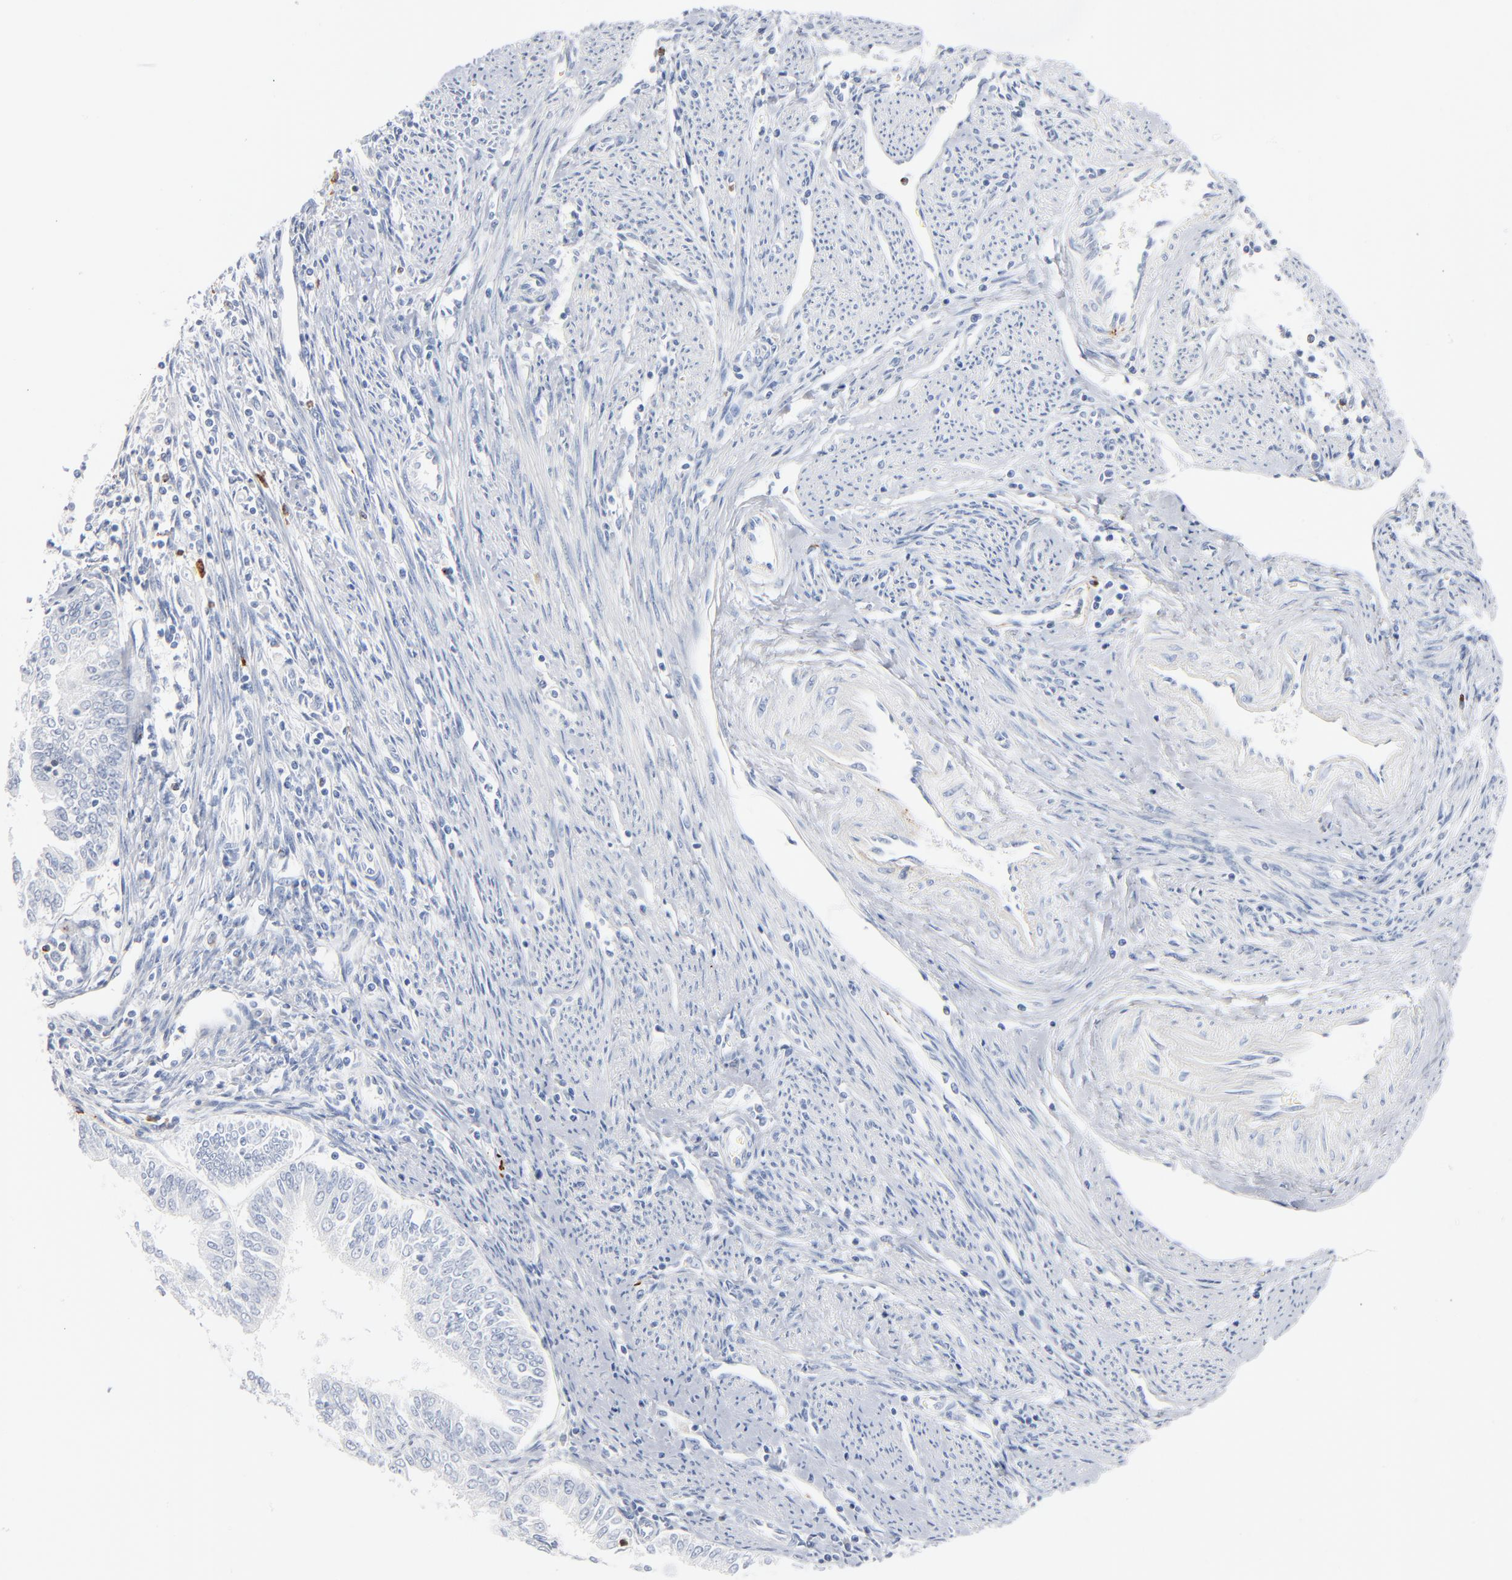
{"staining": {"intensity": "negative", "quantity": "none", "location": "none"}, "tissue": "endometrial cancer", "cell_type": "Tumor cells", "image_type": "cancer", "snomed": [{"axis": "morphology", "description": "Adenocarcinoma, NOS"}, {"axis": "topography", "description": "Endometrium"}], "caption": "Immunohistochemical staining of adenocarcinoma (endometrial) exhibits no significant expression in tumor cells. (Brightfield microscopy of DAB immunohistochemistry at high magnification).", "gene": "GZMB", "patient": {"sex": "female", "age": 75}}